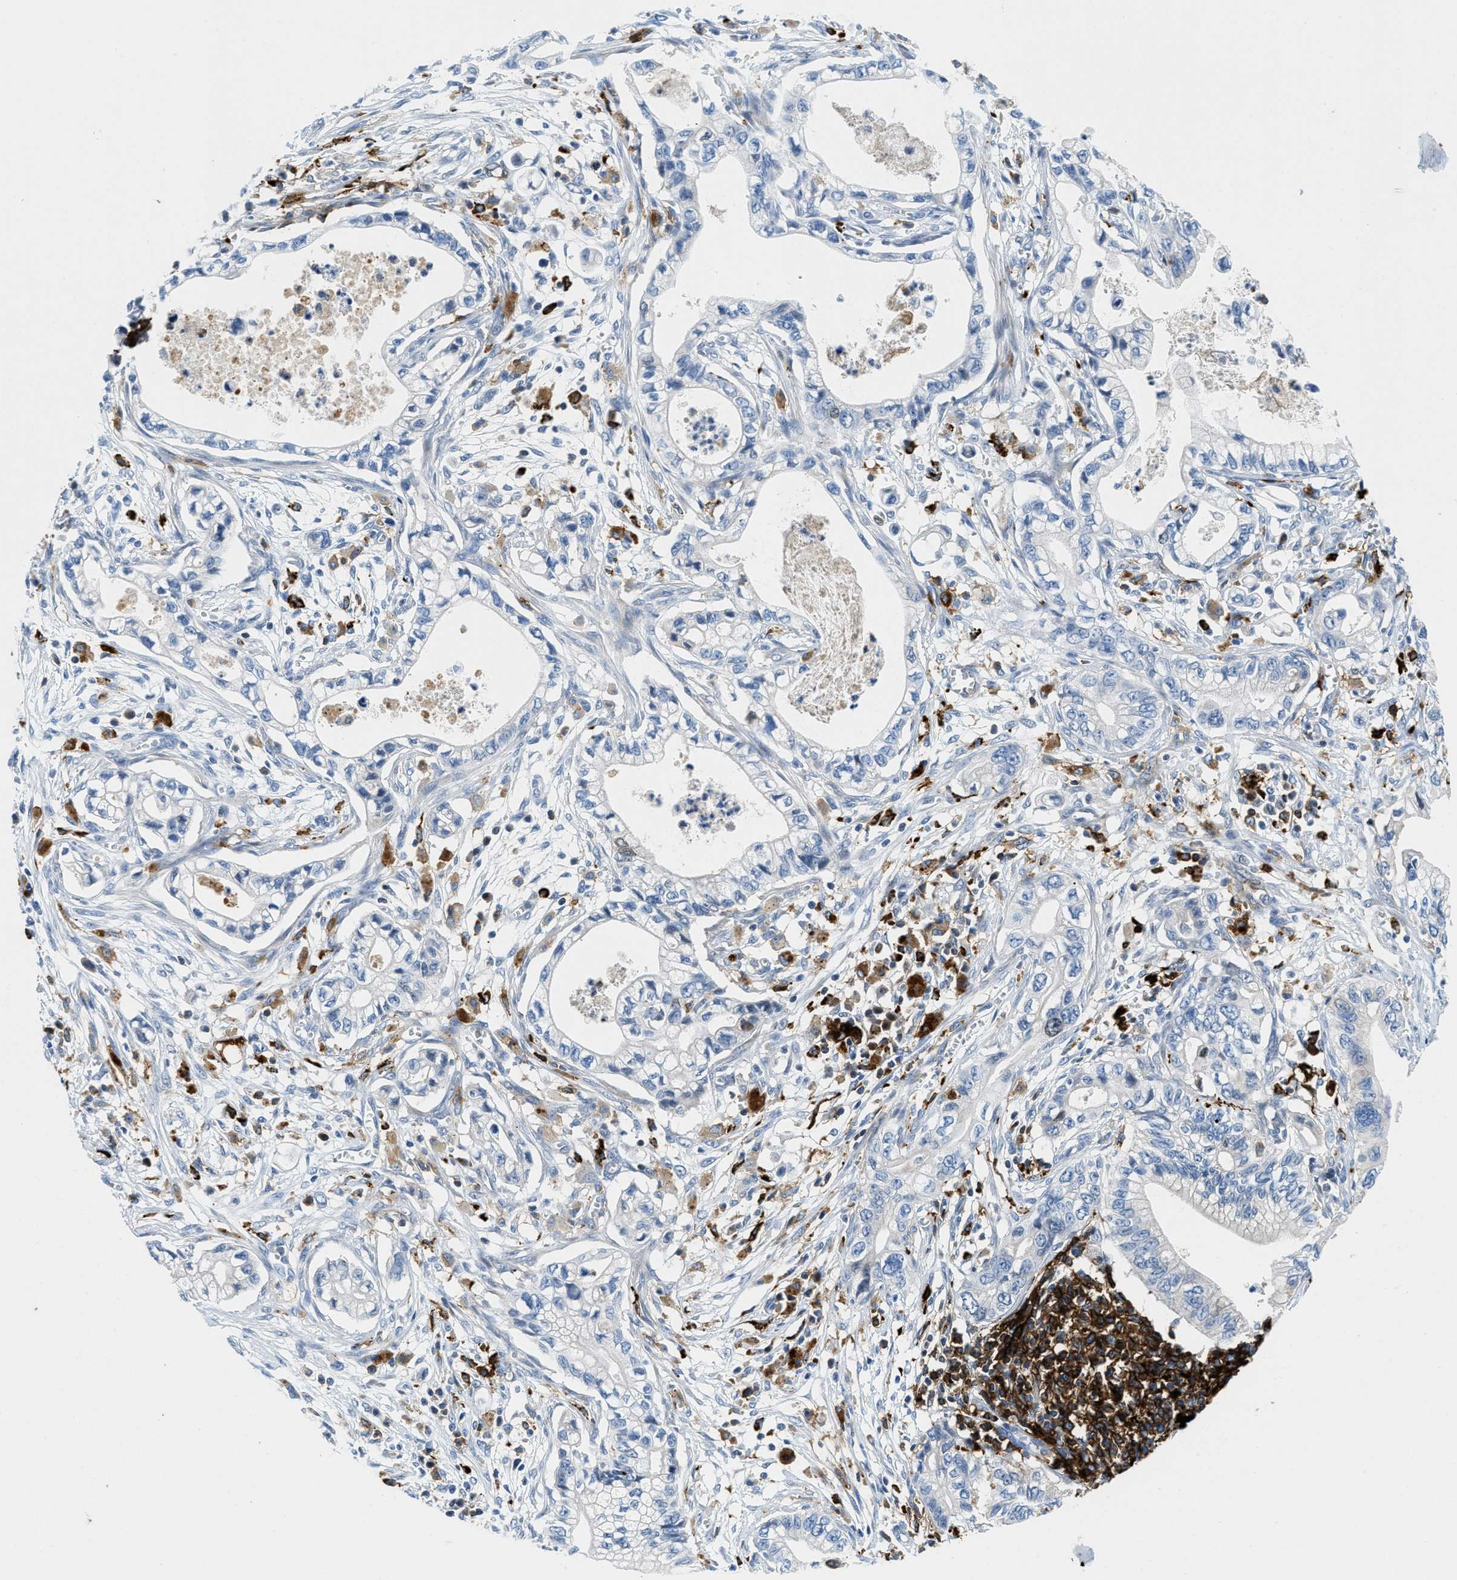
{"staining": {"intensity": "negative", "quantity": "none", "location": "none"}, "tissue": "pancreatic cancer", "cell_type": "Tumor cells", "image_type": "cancer", "snomed": [{"axis": "morphology", "description": "Adenocarcinoma, NOS"}, {"axis": "topography", "description": "Pancreas"}], "caption": "Tumor cells are negative for protein expression in human pancreatic cancer (adenocarcinoma).", "gene": "CD226", "patient": {"sex": "male", "age": 56}}